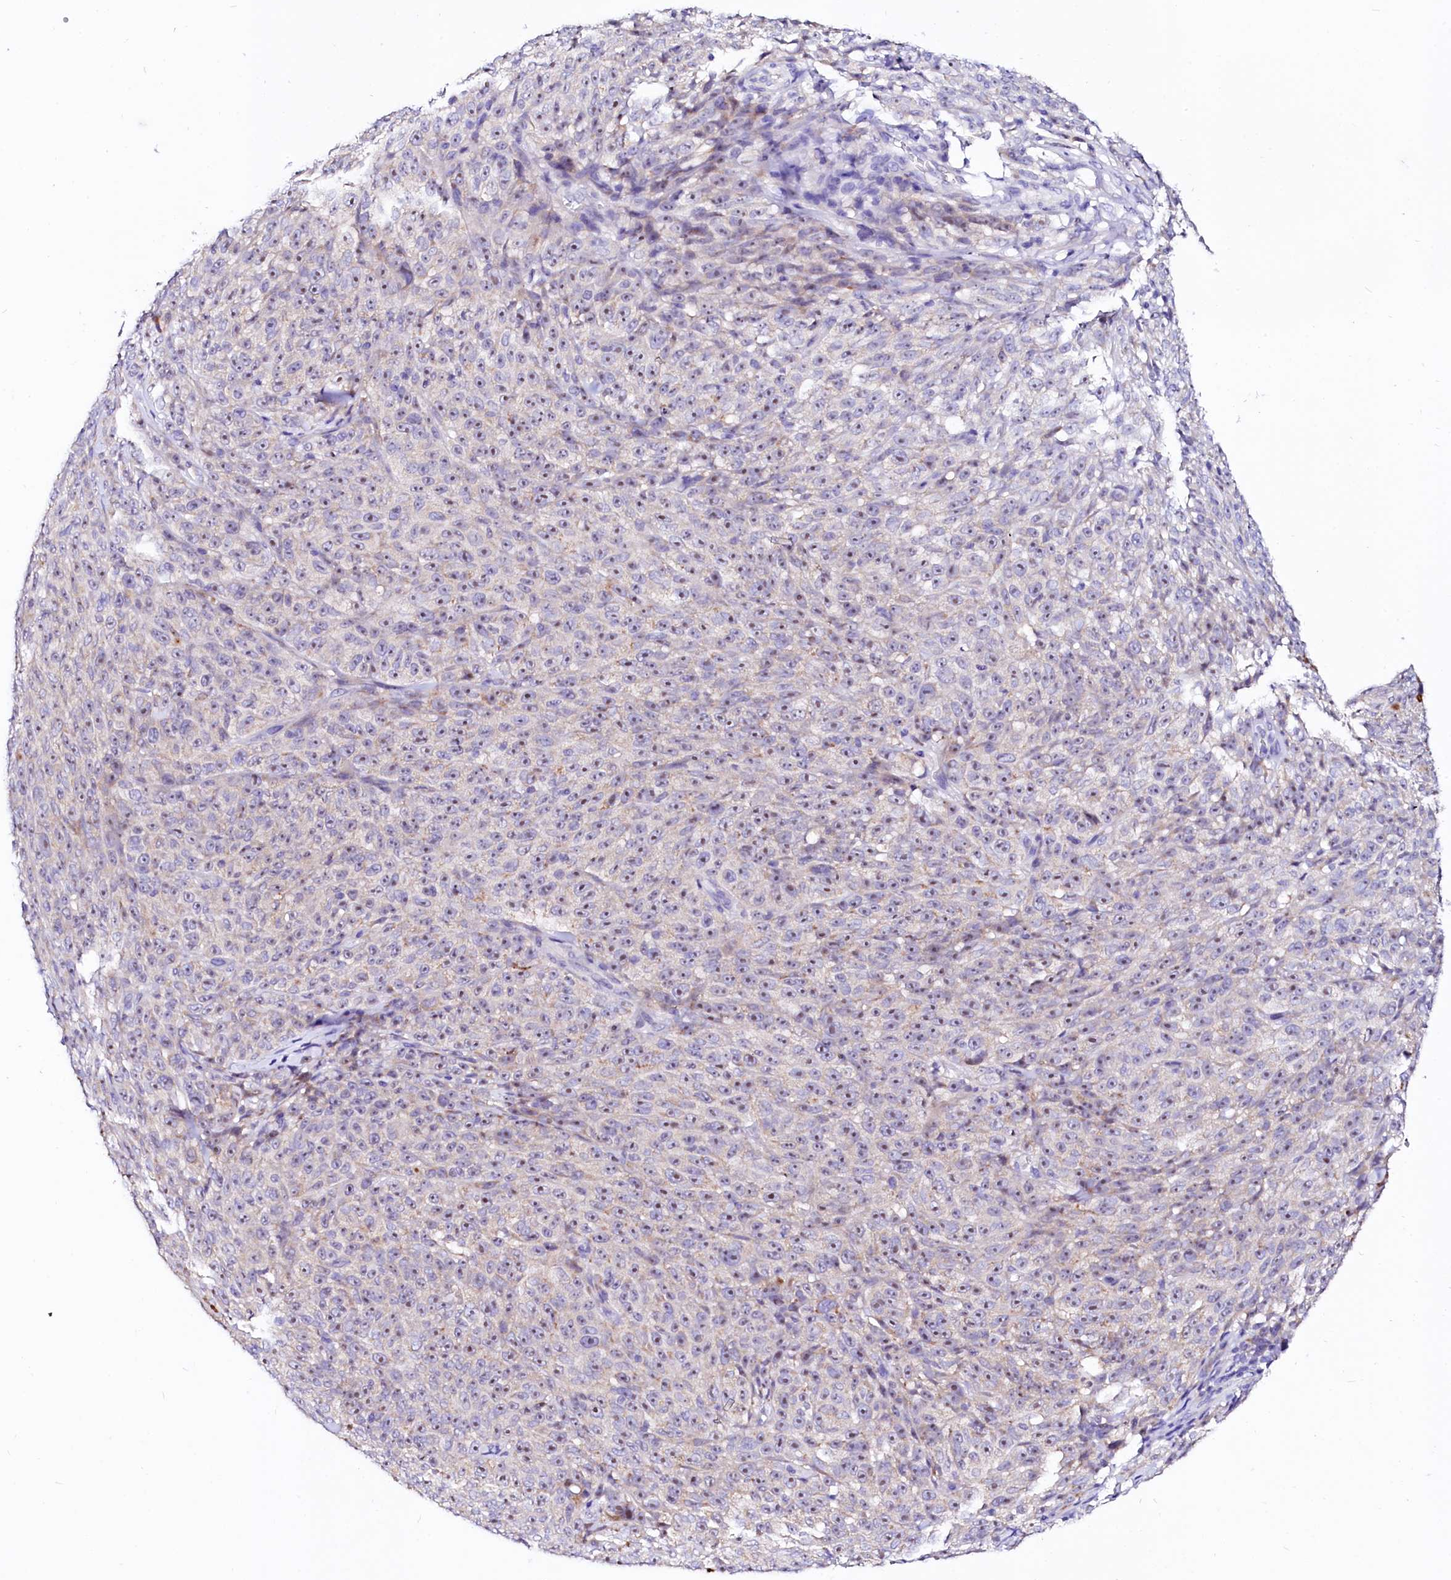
{"staining": {"intensity": "negative", "quantity": "none", "location": "none"}, "tissue": "melanoma", "cell_type": "Tumor cells", "image_type": "cancer", "snomed": [{"axis": "morphology", "description": "Malignant melanoma, NOS"}, {"axis": "topography", "description": "Skin"}], "caption": "IHC of human melanoma reveals no staining in tumor cells.", "gene": "BTBD16", "patient": {"sex": "female", "age": 82}}